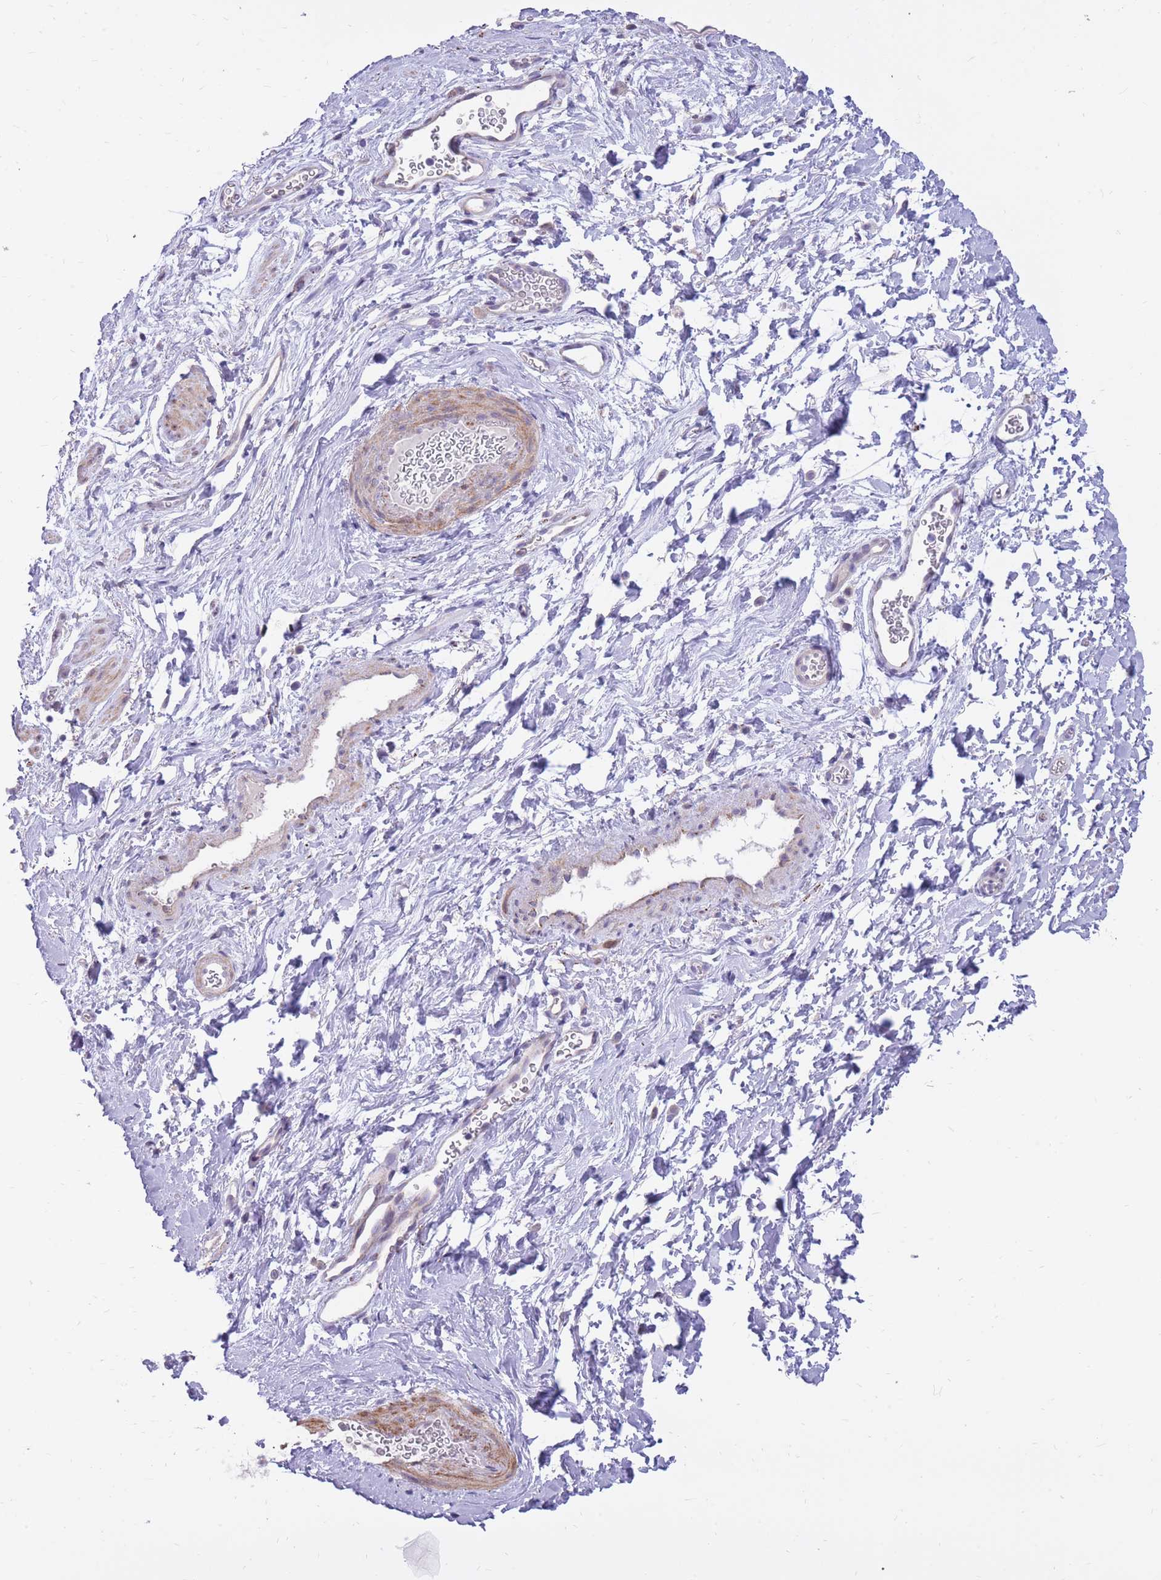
{"staining": {"intensity": "moderate", "quantity": "25%-75%", "location": "cytoplasmic/membranous"}, "tissue": "smooth muscle", "cell_type": "Smooth muscle cells", "image_type": "normal", "snomed": [{"axis": "morphology", "description": "Normal tissue, NOS"}, {"axis": "topography", "description": "Smooth muscle"}, {"axis": "topography", "description": "Peripheral nerve tissue"}], "caption": "Immunohistochemistry (IHC) staining of unremarkable smooth muscle, which displays medium levels of moderate cytoplasmic/membranous expression in approximately 25%-75% of smooth muscle cells indicating moderate cytoplasmic/membranous protein positivity. The staining was performed using DAB (3,3'-diaminobenzidine) (brown) for protein detection and nuclei were counterstained in hematoxylin (blue).", "gene": "RNF170", "patient": {"sex": "male", "age": 69}}